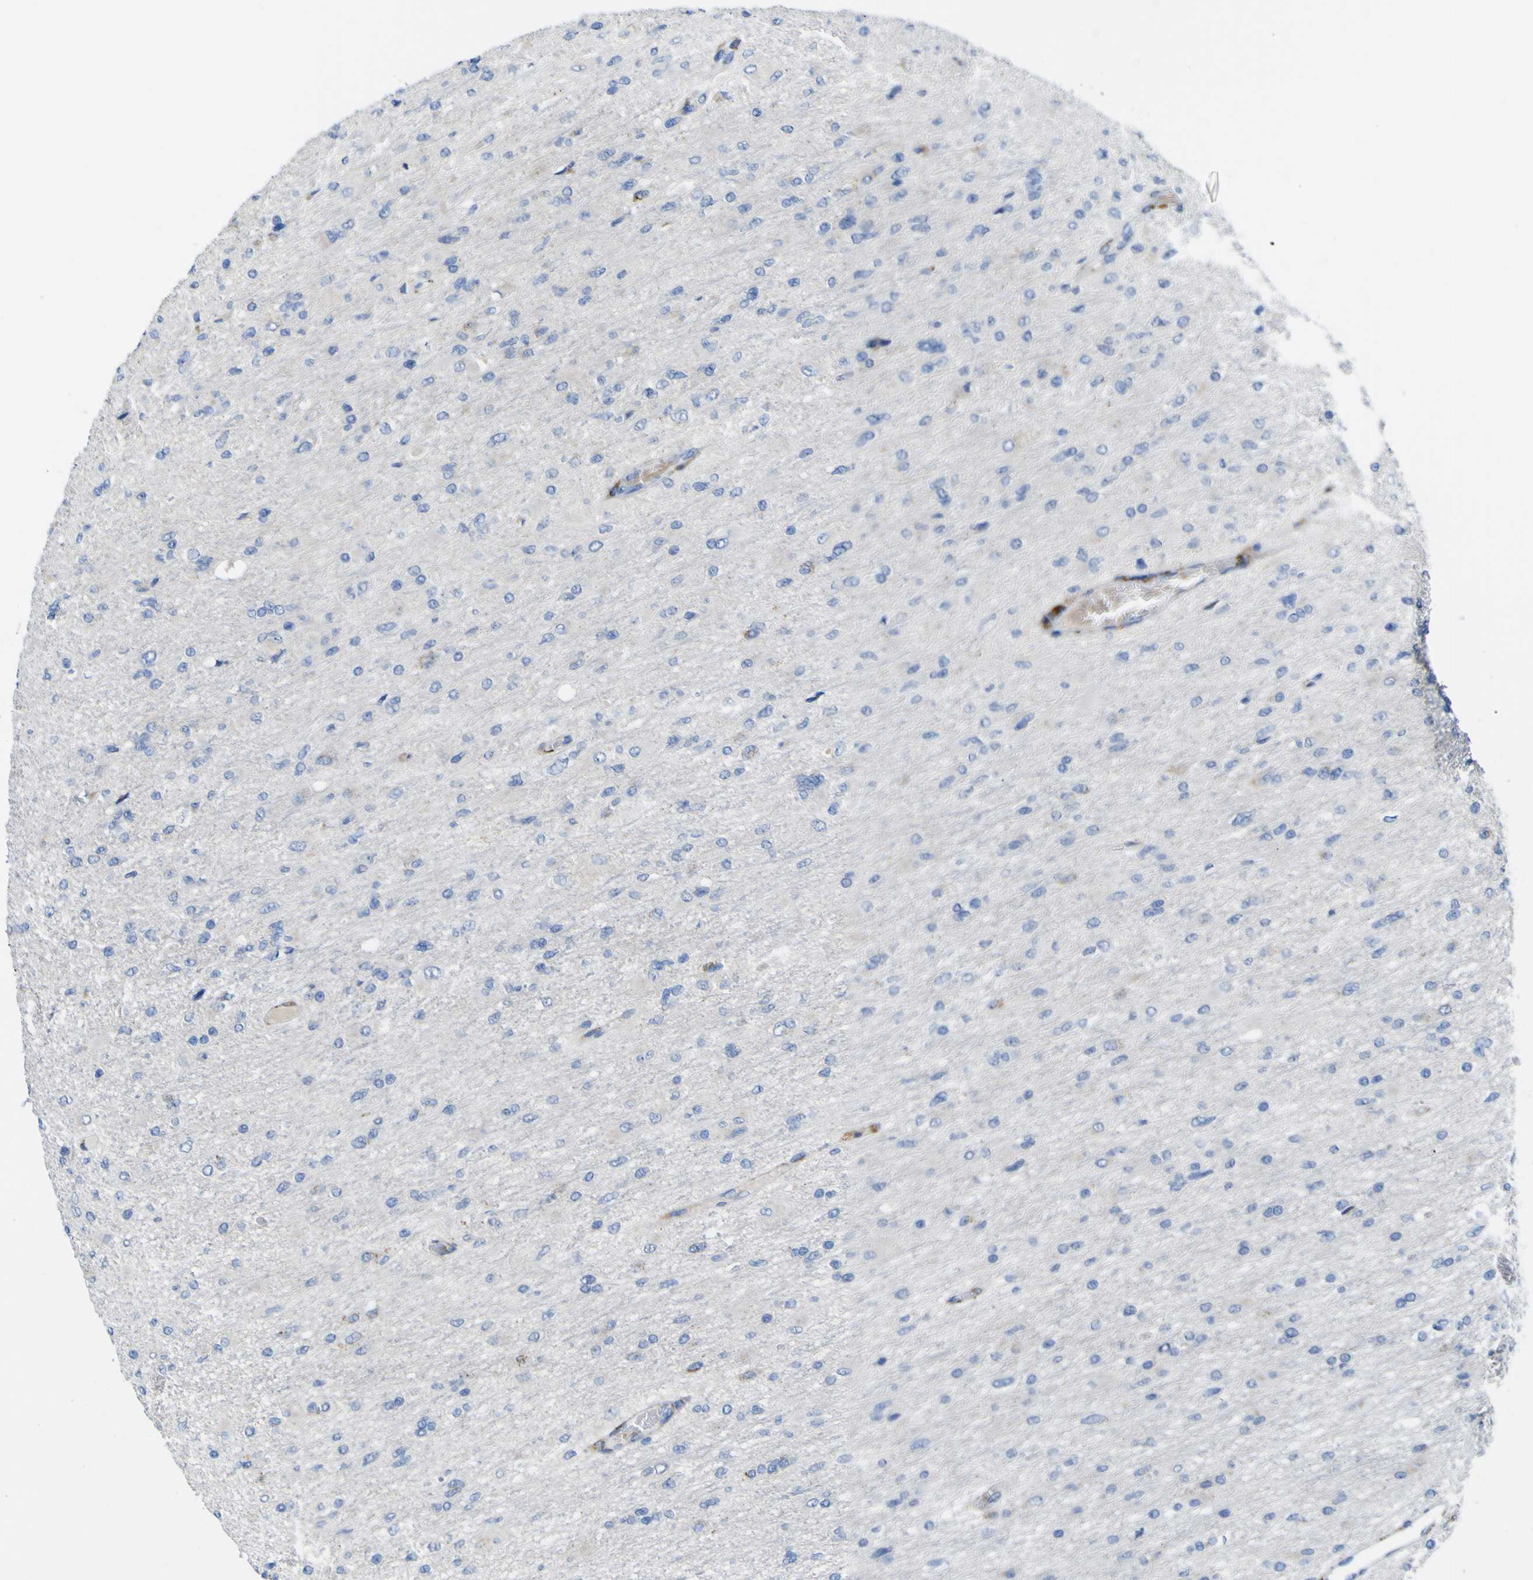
{"staining": {"intensity": "negative", "quantity": "none", "location": "none"}, "tissue": "glioma", "cell_type": "Tumor cells", "image_type": "cancer", "snomed": [{"axis": "morphology", "description": "Glioma, malignant, High grade"}, {"axis": "topography", "description": "Cerebral cortex"}], "caption": "IHC photomicrograph of neoplastic tissue: human high-grade glioma (malignant) stained with DAB (3,3'-diaminobenzidine) reveals no significant protein staining in tumor cells. (DAB IHC with hematoxylin counter stain).", "gene": "PTPRF", "patient": {"sex": "female", "age": 36}}